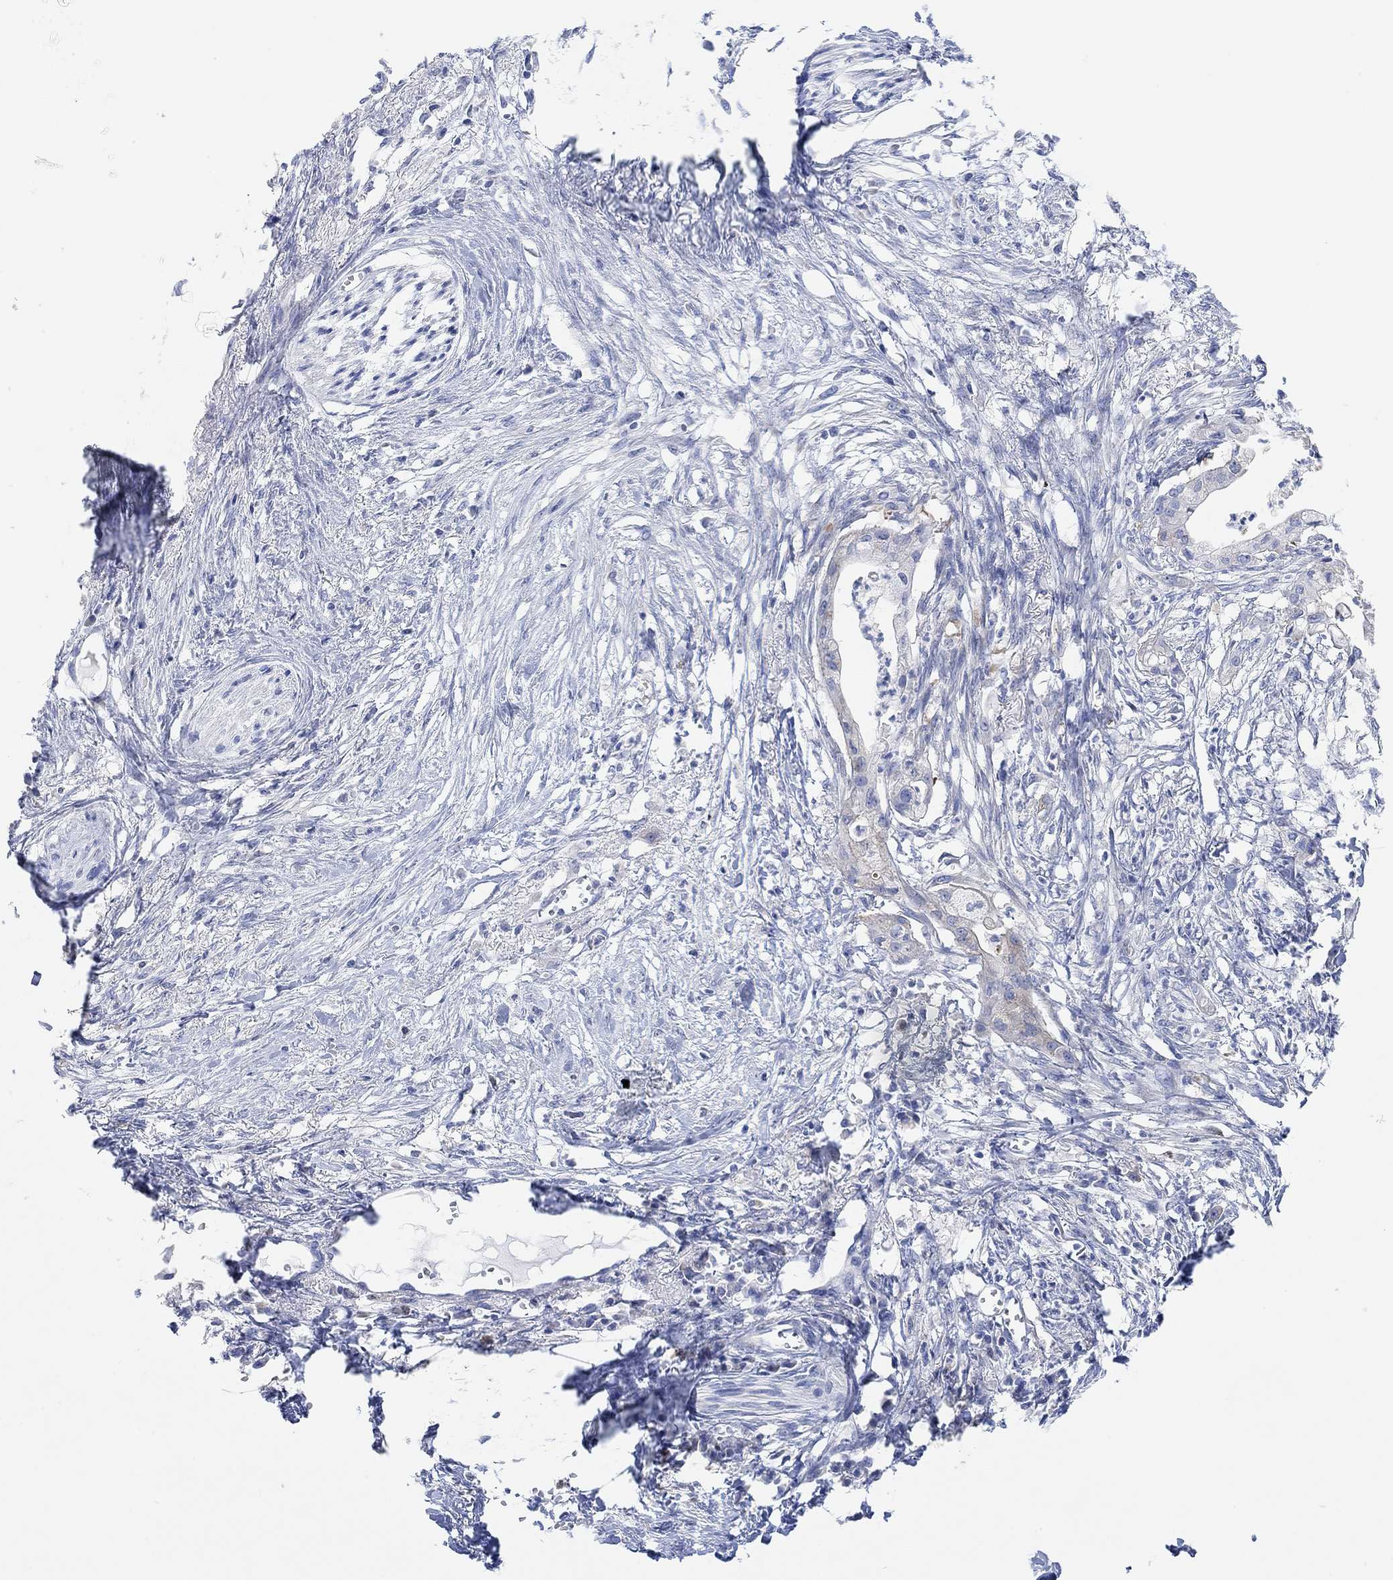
{"staining": {"intensity": "weak", "quantity": "<25%", "location": "cytoplasmic/membranous"}, "tissue": "pancreatic cancer", "cell_type": "Tumor cells", "image_type": "cancer", "snomed": [{"axis": "morphology", "description": "Normal tissue, NOS"}, {"axis": "morphology", "description": "Adenocarcinoma, NOS"}, {"axis": "topography", "description": "Pancreas"}], "caption": "Histopathology image shows no significant protein staining in tumor cells of pancreatic adenocarcinoma.", "gene": "RGS1", "patient": {"sex": "female", "age": 58}}